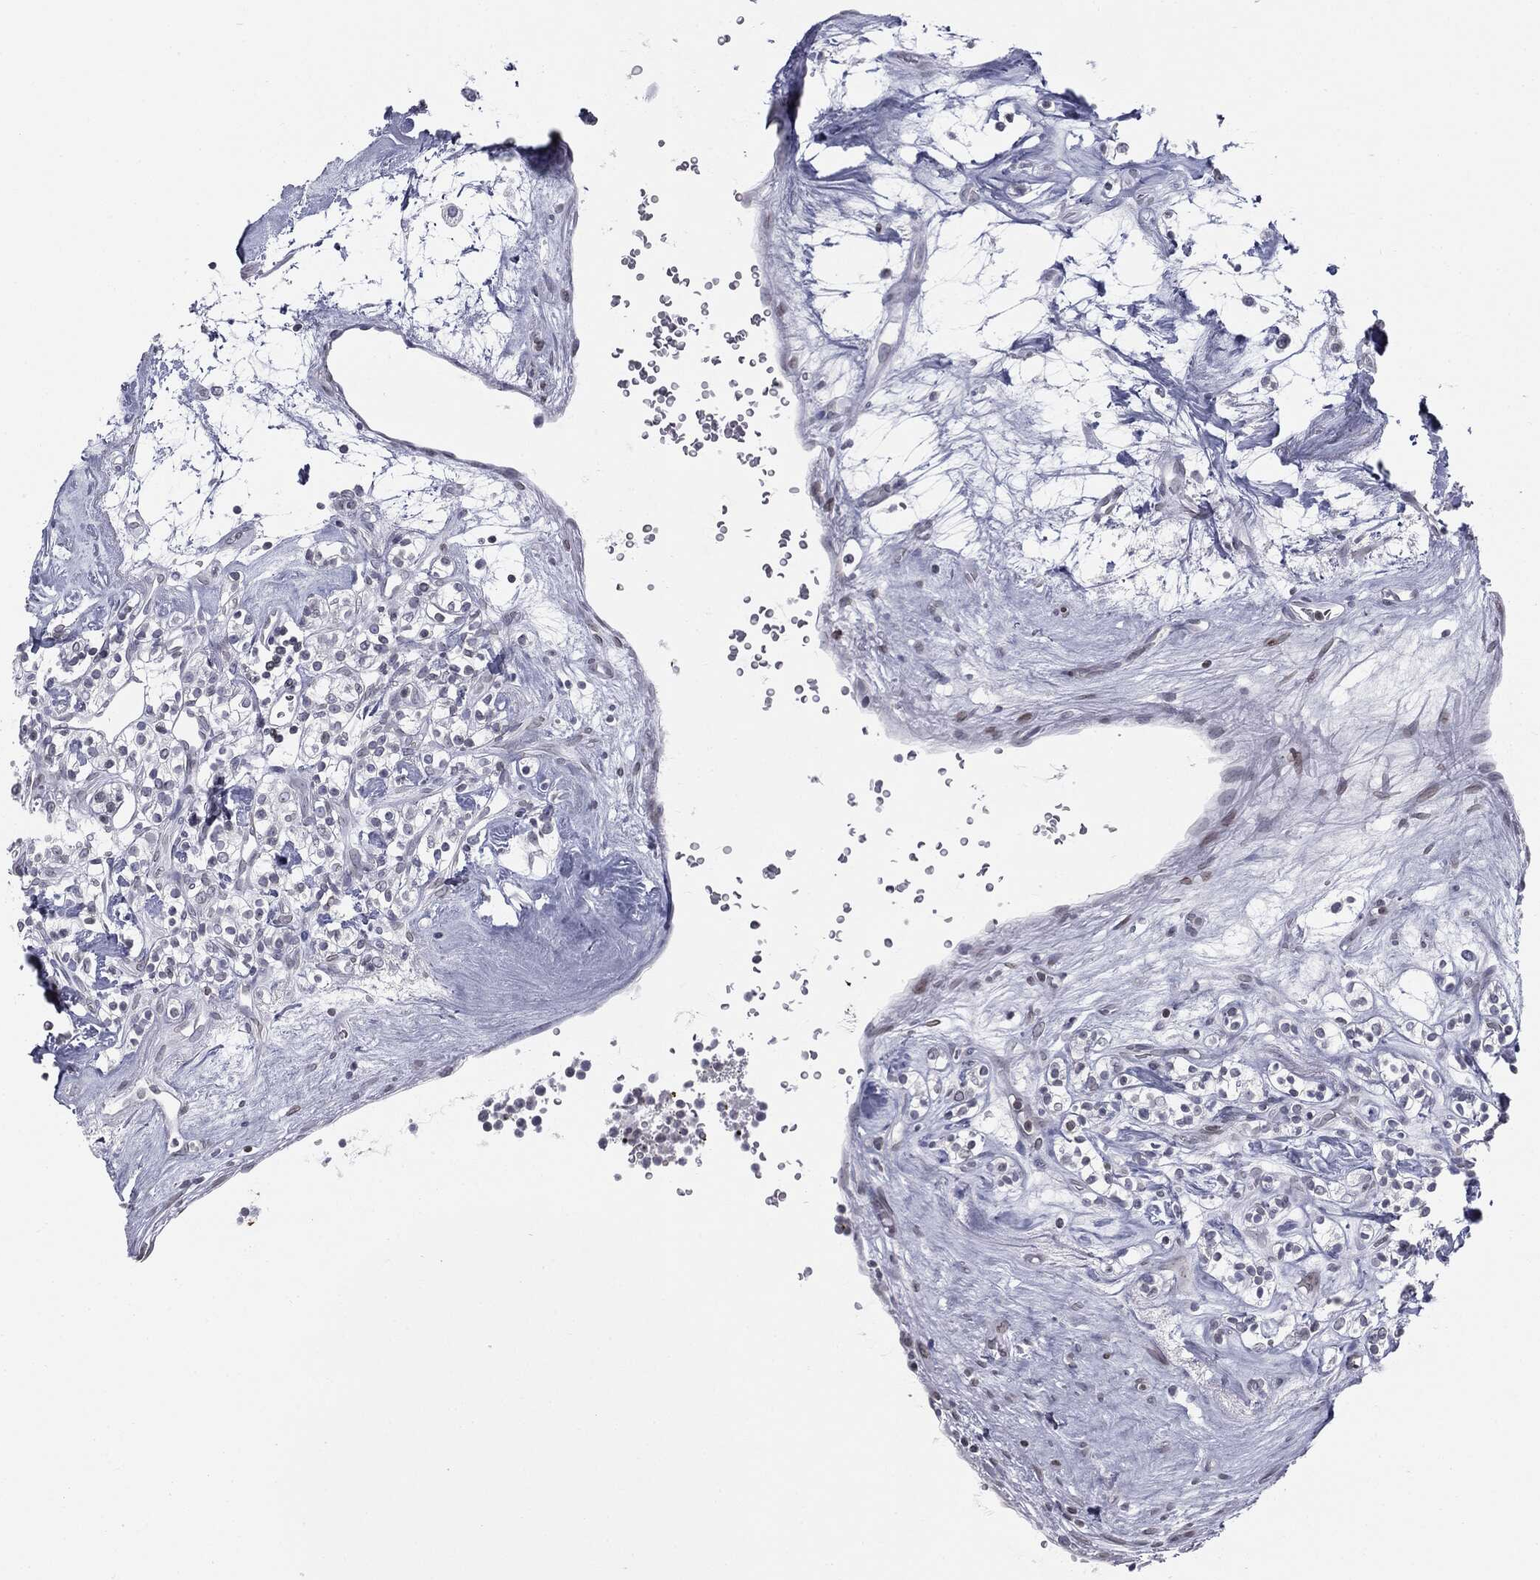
{"staining": {"intensity": "strong", "quantity": "<25%", "location": "cytoplasmic/membranous"}, "tissue": "renal cancer", "cell_type": "Tumor cells", "image_type": "cancer", "snomed": [{"axis": "morphology", "description": "Adenocarcinoma, NOS"}, {"axis": "topography", "description": "Kidney"}], "caption": "High-magnification brightfield microscopy of renal adenocarcinoma stained with DAB (3,3'-diaminobenzidine) (brown) and counterstained with hematoxylin (blue). tumor cells exhibit strong cytoplasmic/membranous positivity is appreciated in about<25% of cells.", "gene": "ALDOB", "patient": {"sex": "male", "age": 77}}